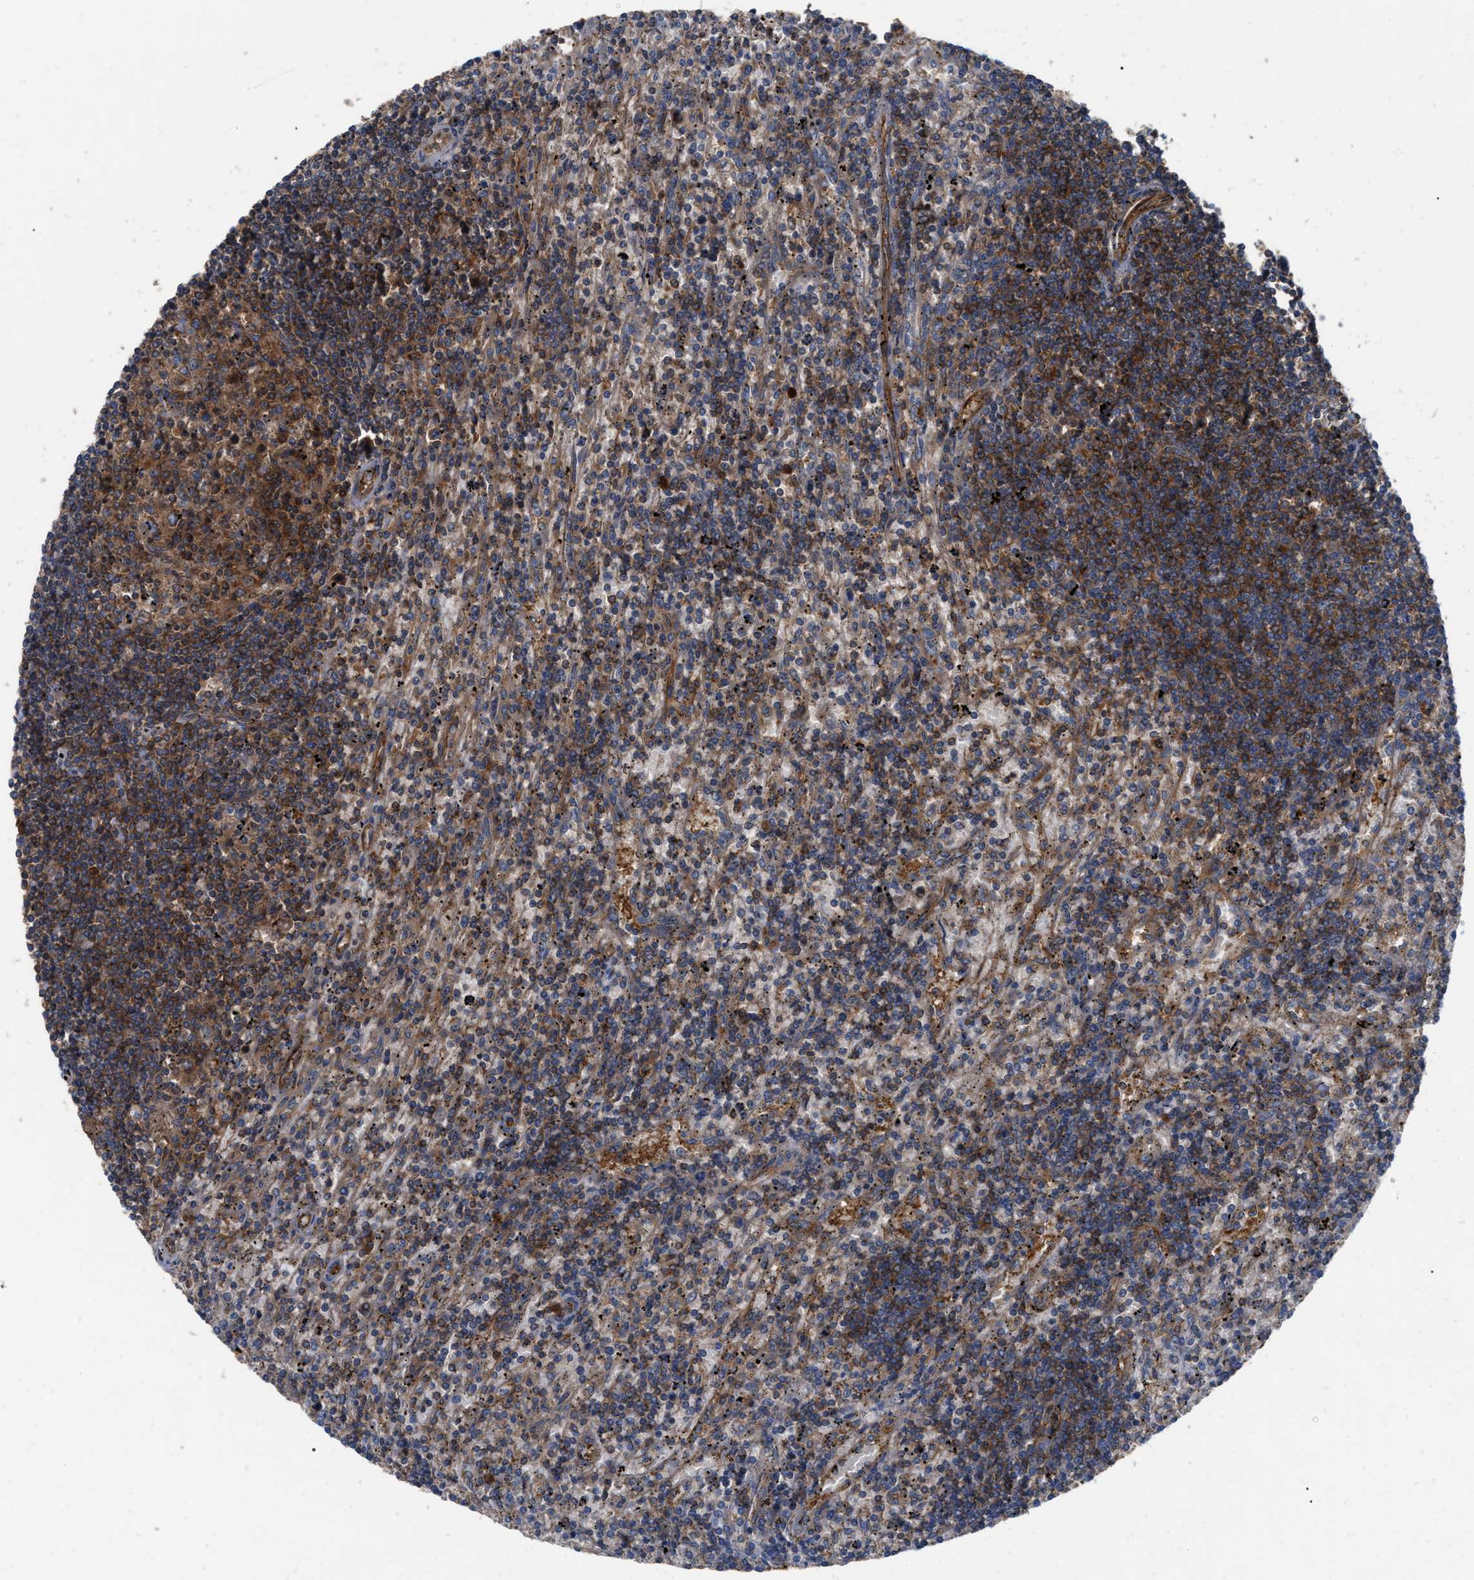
{"staining": {"intensity": "strong", "quantity": "25%-75%", "location": "cytoplasmic/membranous"}, "tissue": "lymphoma", "cell_type": "Tumor cells", "image_type": "cancer", "snomed": [{"axis": "morphology", "description": "Malignant lymphoma, non-Hodgkin's type, Low grade"}, {"axis": "topography", "description": "Spleen"}], "caption": "Immunohistochemistry image of neoplastic tissue: human low-grade malignant lymphoma, non-Hodgkin's type stained using immunohistochemistry demonstrates high levels of strong protein expression localized specifically in the cytoplasmic/membranous of tumor cells, appearing as a cytoplasmic/membranous brown color.", "gene": "RABEP1", "patient": {"sex": "male", "age": 76}}